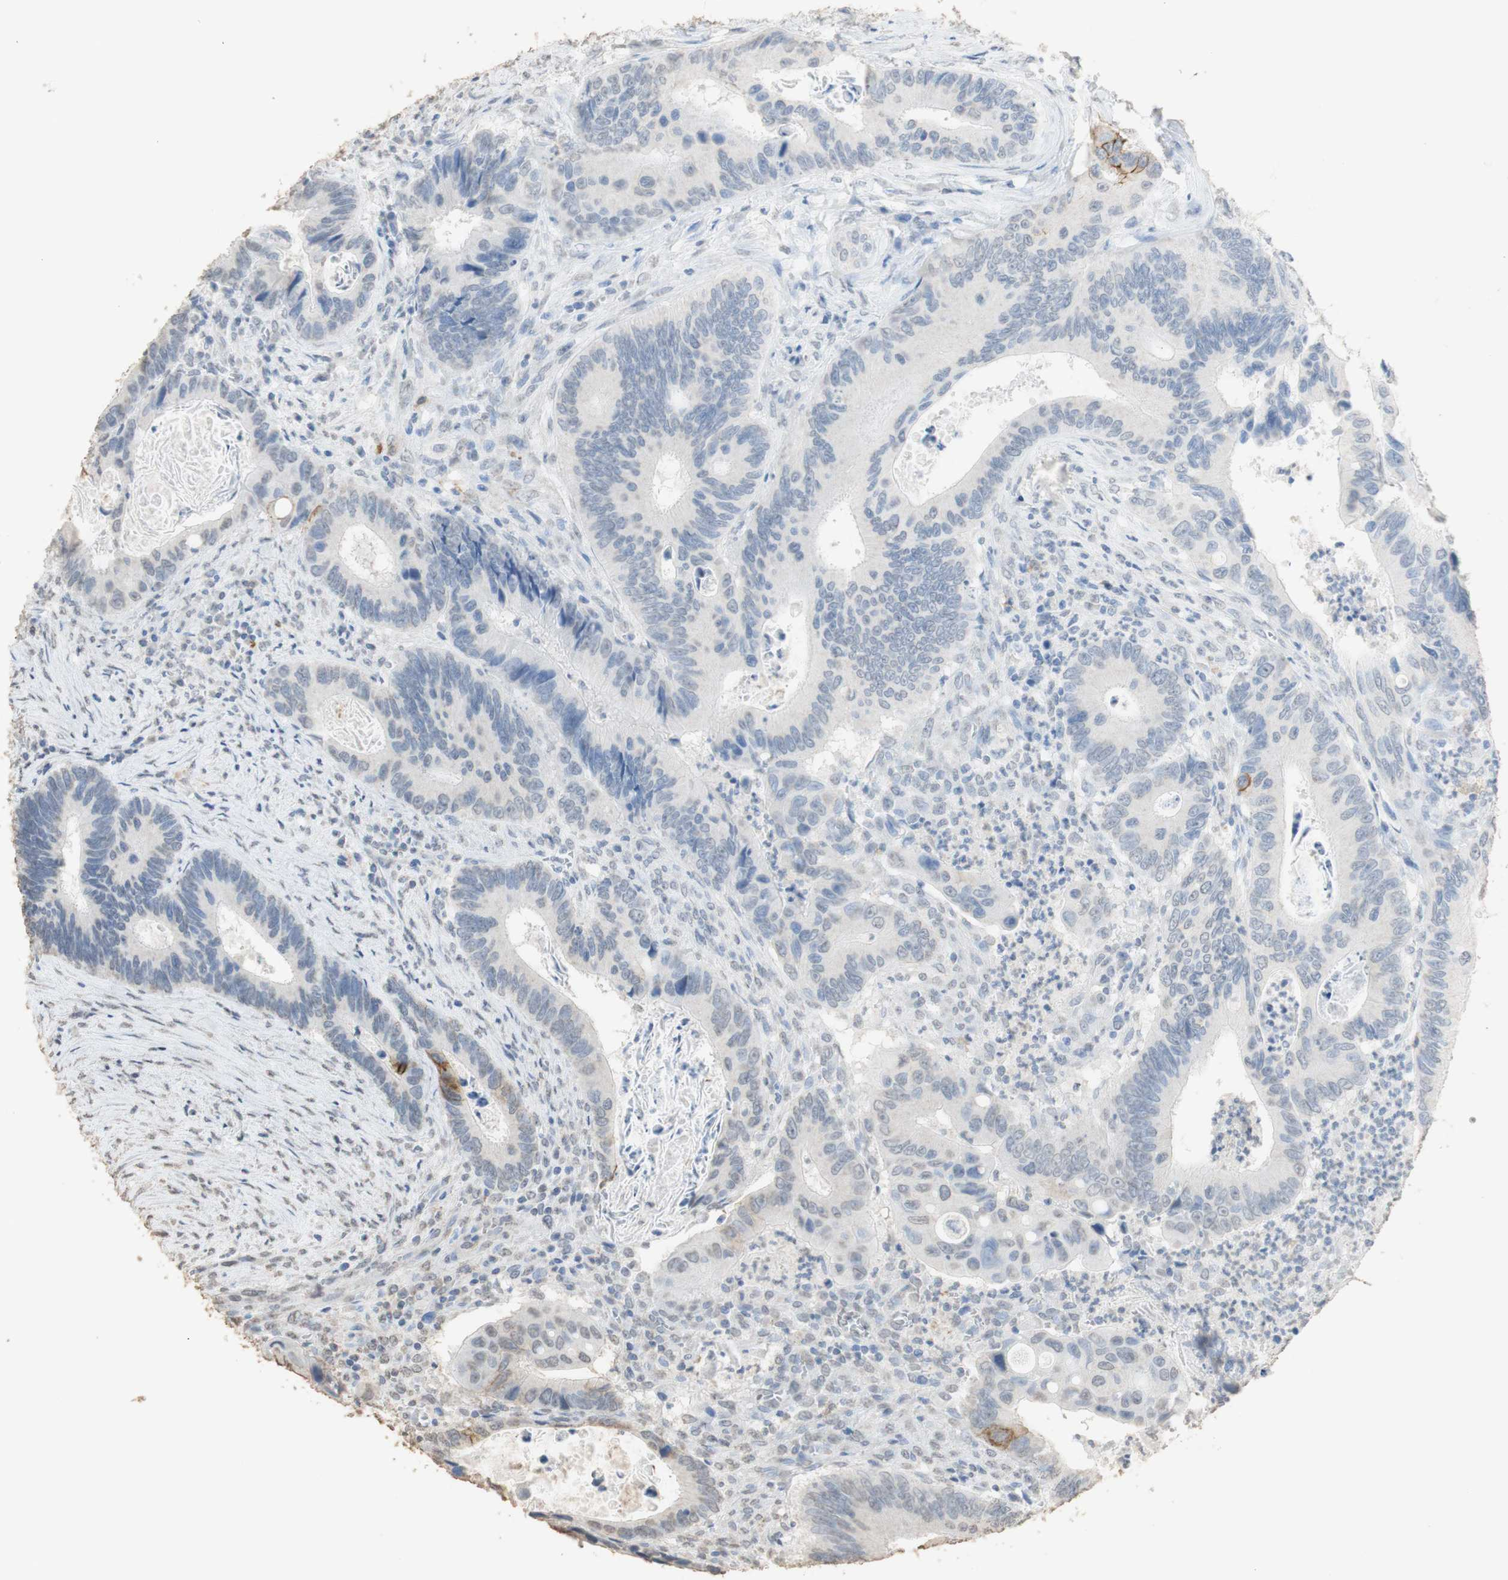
{"staining": {"intensity": "moderate", "quantity": "<25%", "location": "cytoplasmic/membranous"}, "tissue": "colorectal cancer", "cell_type": "Tumor cells", "image_type": "cancer", "snomed": [{"axis": "morphology", "description": "Inflammation, NOS"}, {"axis": "morphology", "description": "Adenocarcinoma, NOS"}, {"axis": "topography", "description": "Colon"}], "caption": "Adenocarcinoma (colorectal) stained for a protein (brown) shows moderate cytoplasmic/membranous positive positivity in approximately <25% of tumor cells.", "gene": "L1CAM", "patient": {"sex": "male", "age": 72}}